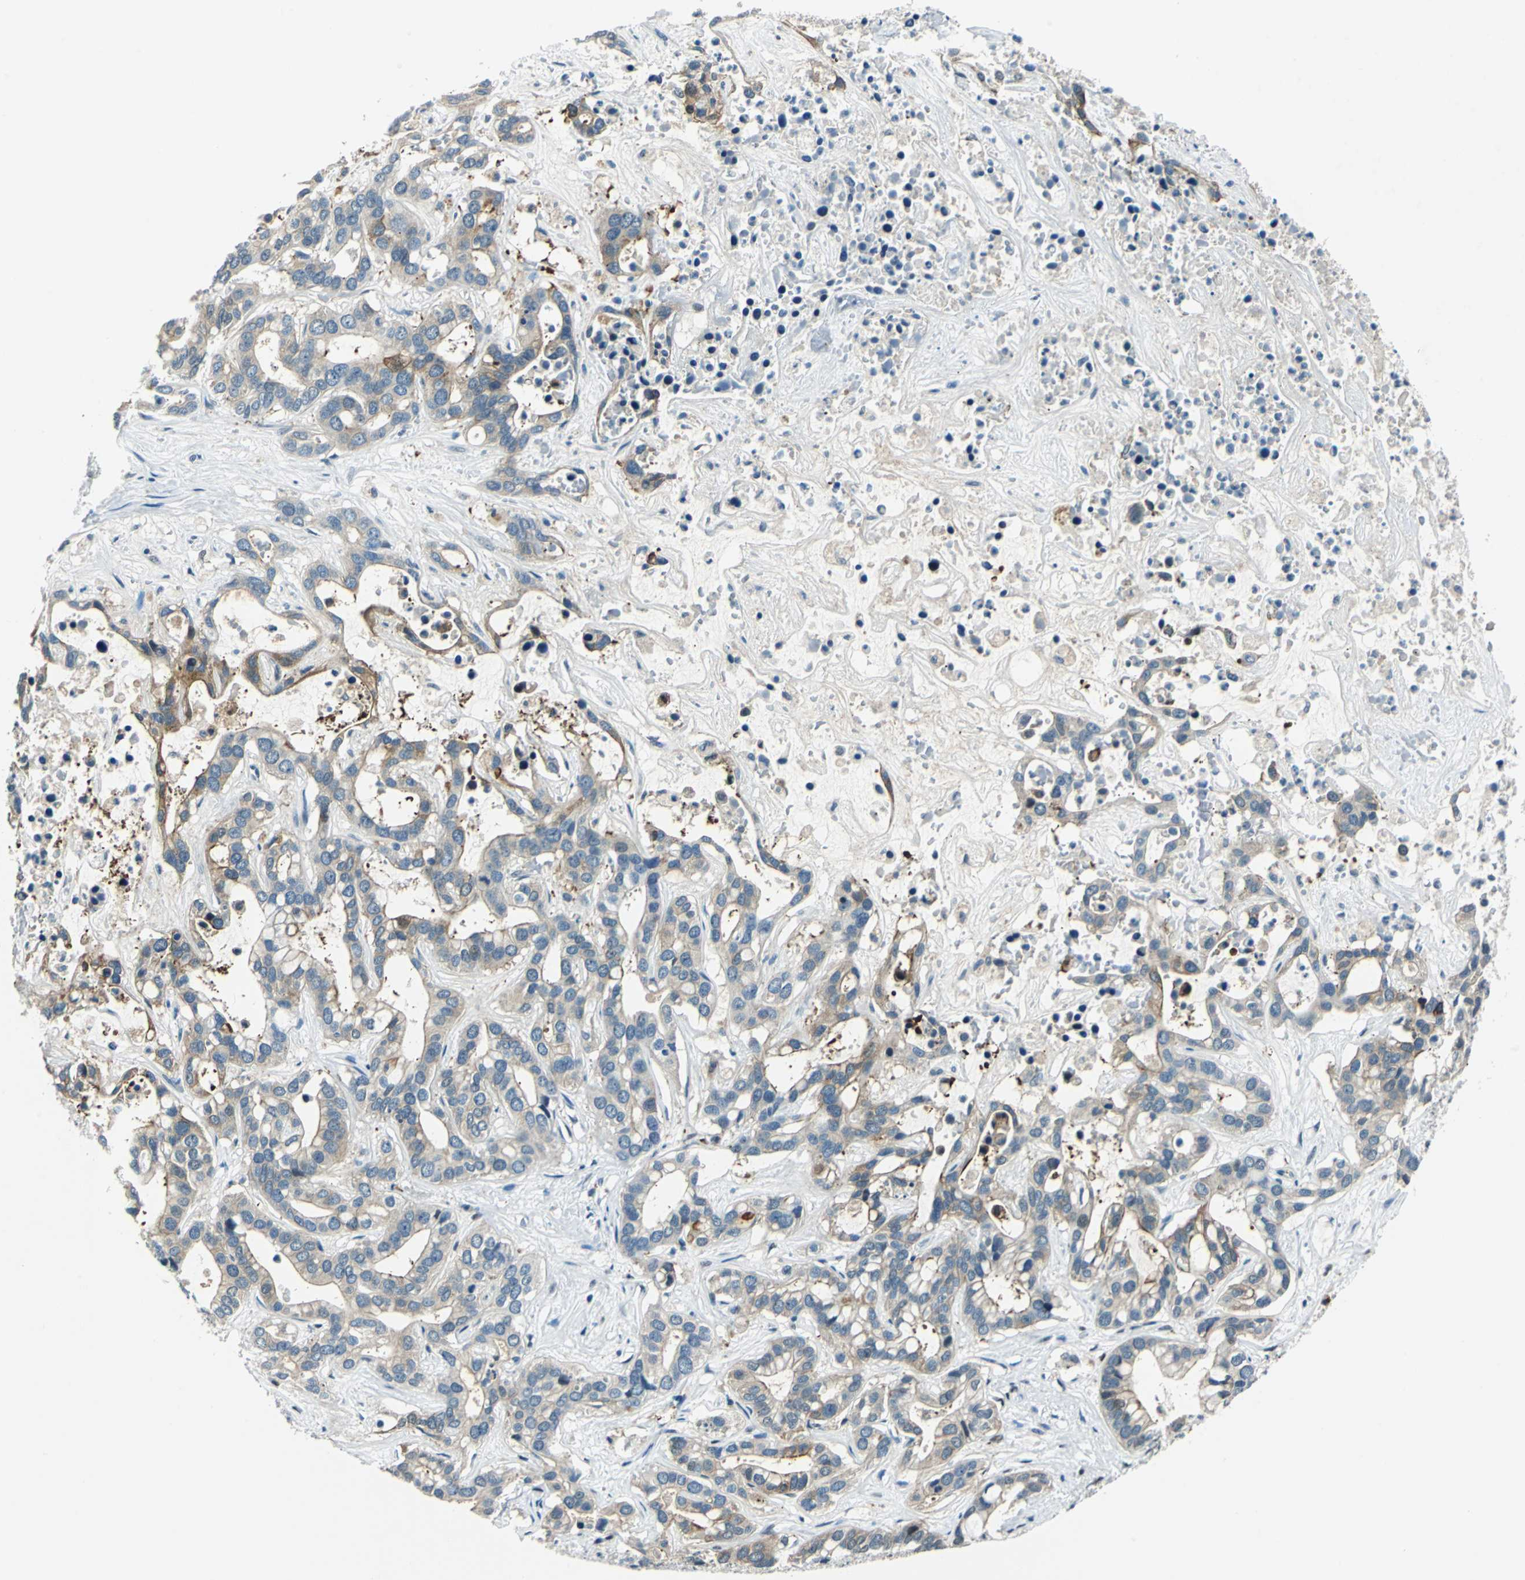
{"staining": {"intensity": "strong", "quantity": ">75%", "location": "cytoplasmic/membranous"}, "tissue": "liver cancer", "cell_type": "Tumor cells", "image_type": "cancer", "snomed": [{"axis": "morphology", "description": "Cholangiocarcinoma"}, {"axis": "topography", "description": "Liver"}], "caption": "DAB immunohistochemical staining of liver cancer displays strong cytoplasmic/membranous protein expression in approximately >75% of tumor cells.", "gene": "HCFC2", "patient": {"sex": "female", "age": 65}}